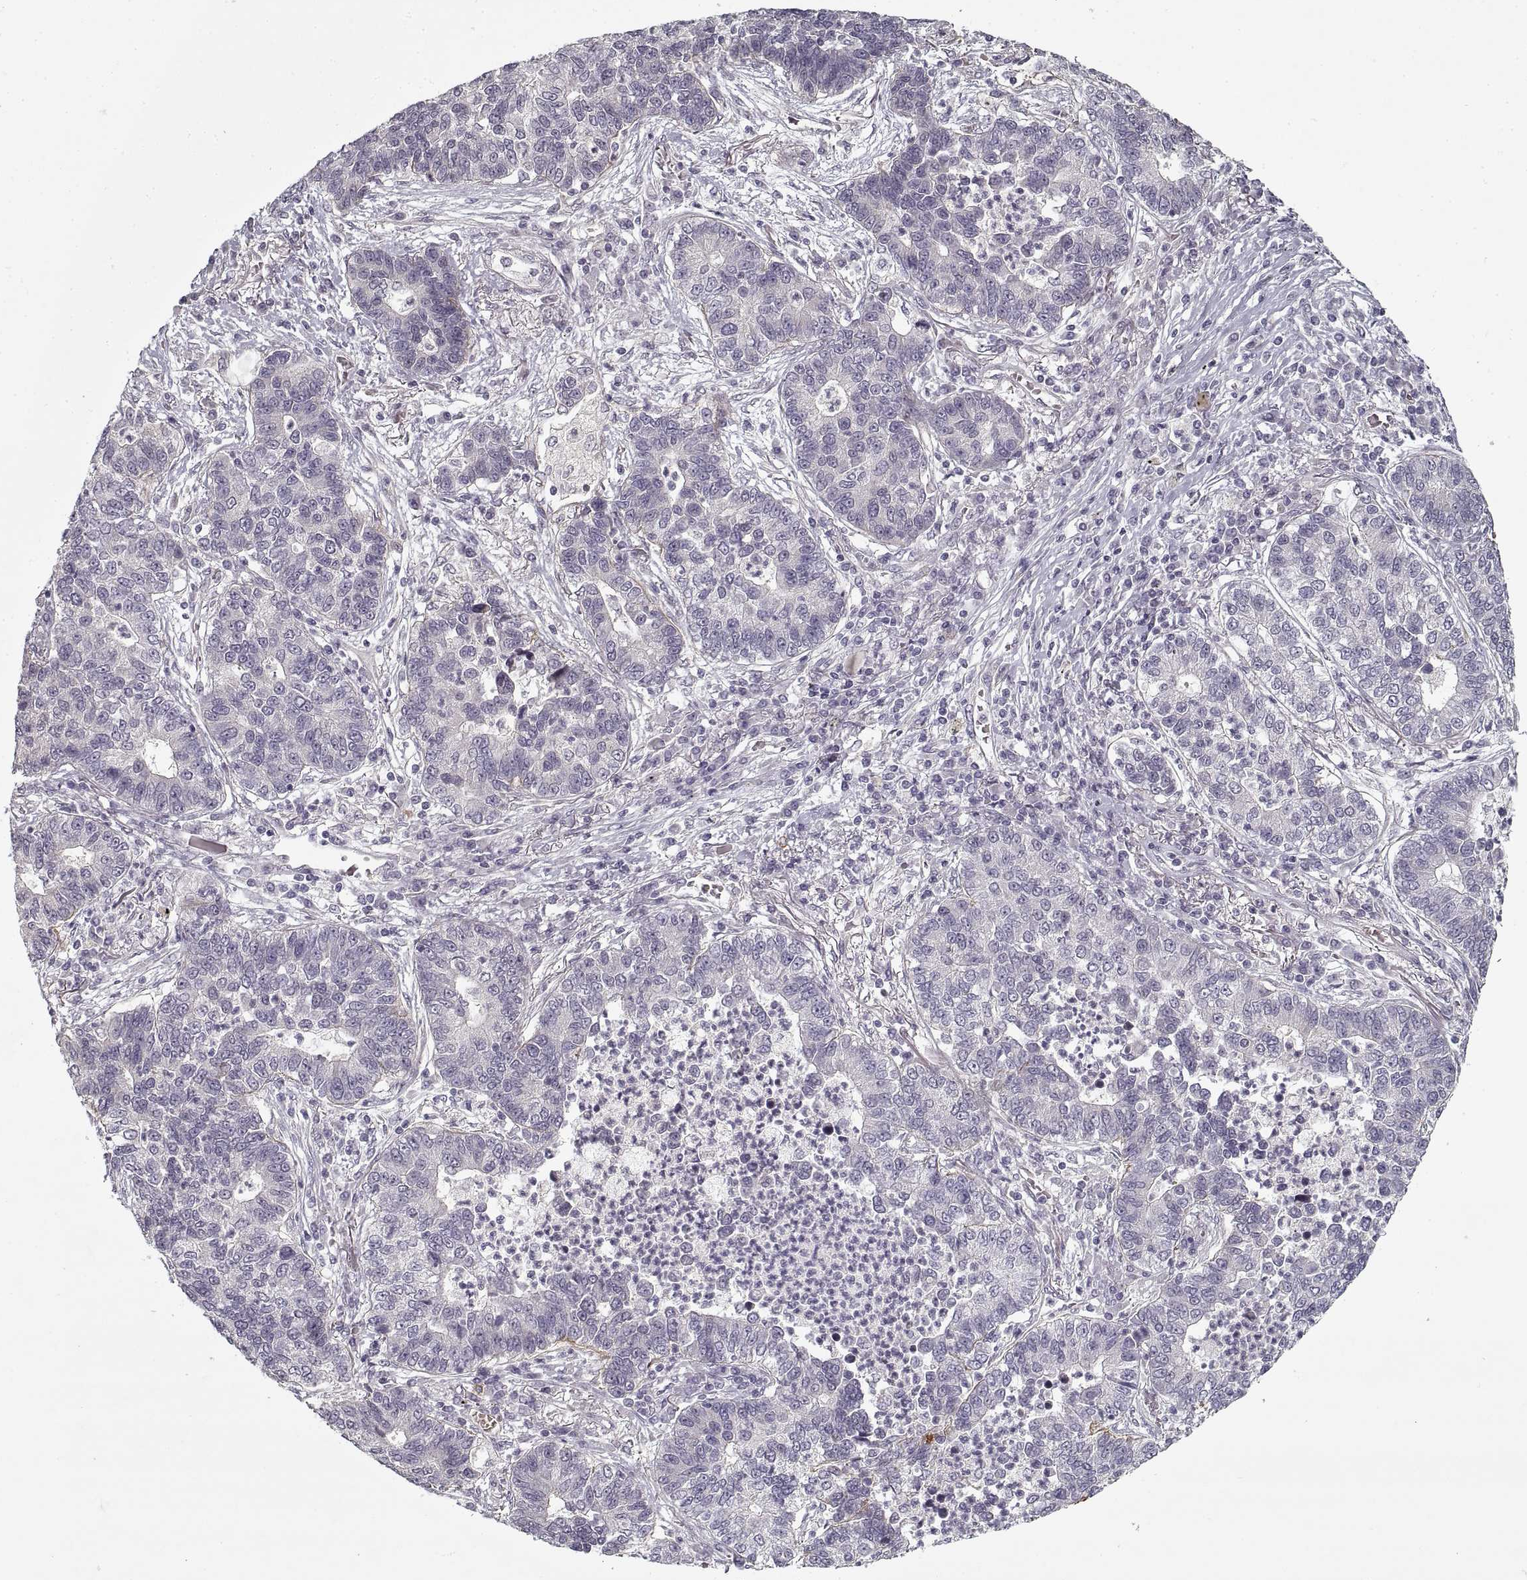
{"staining": {"intensity": "negative", "quantity": "none", "location": "none"}, "tissue": "lung cancer", "cell_type": "Tumor cells", "image_type": "cancer", "snomed": [{"axis": "morphology", "description": "Adenocarcinoma, NOS"}, {"axis": "topography", "description": "Lung"}], "caption": "Micrograph shows no significant protein staining in tumor cells of lung cancer.", "gene": "LAMB2", "patient": {"sex": "female", "age": 57}}